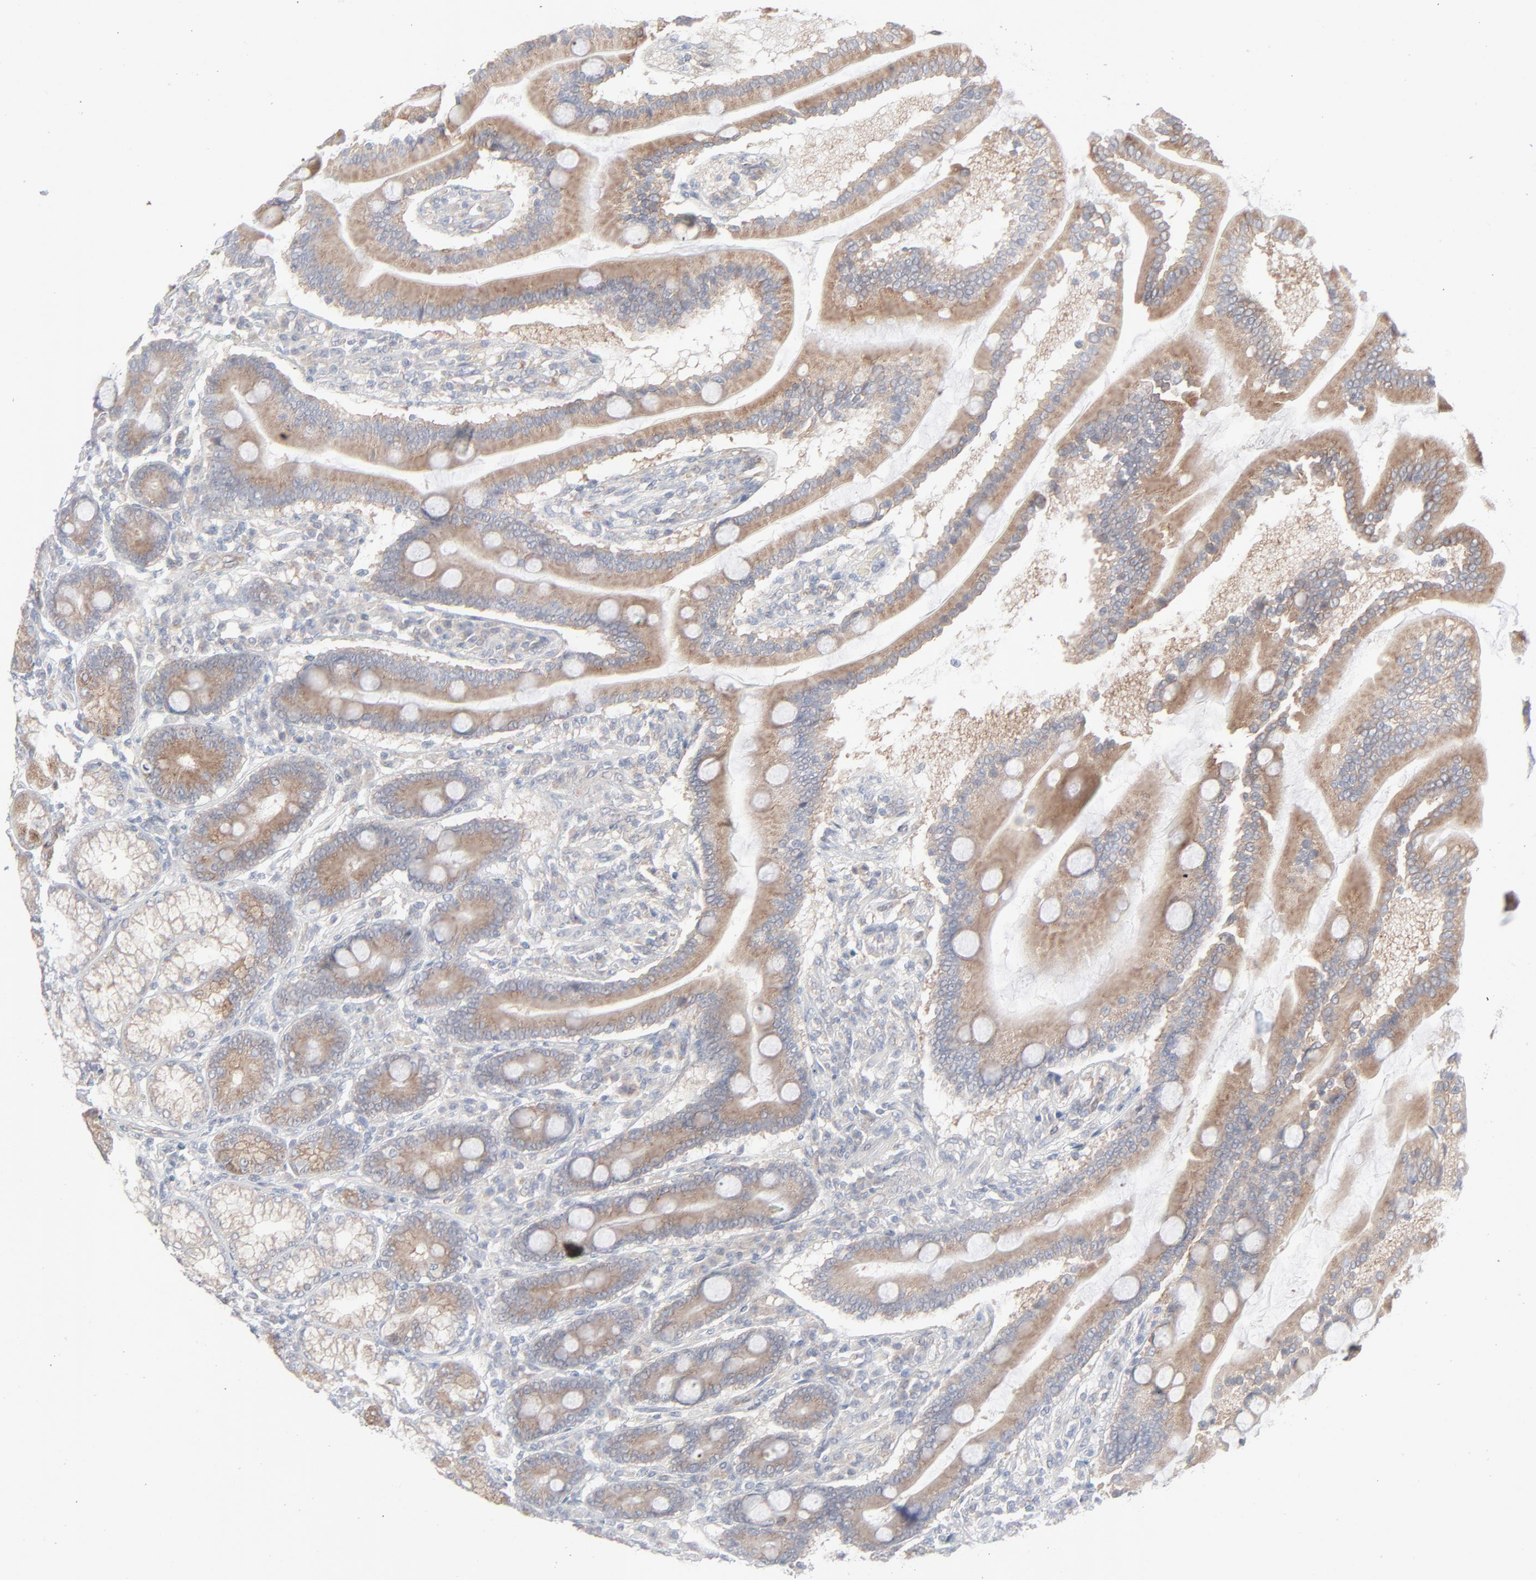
{"staining": {"intensity": "moderate", "quantity": ">75%", "location": "cytoplasmic/membranous"}, "tissue": "duodenum", "cell_type": "Glandular cells", "image_type": "normal", "snomed": [{"axis": "morphology", "description": "Normal tissue, NOS"}, {"axis": "topography", "description": "Duodenum"}], "caption": "A high-resolution photomicrograph shows IHC staining of unremarkable duodenum, which demonstrates moderate cytoplasmic/membranous staining in approximately >75% of glandular cells. (Stains: DAB in brown, nuclei in blue, Microscopy: brightfield microscopy at high magnification).", "gene": "KDSR", "patient": {"sex": "female", "age": 64}}